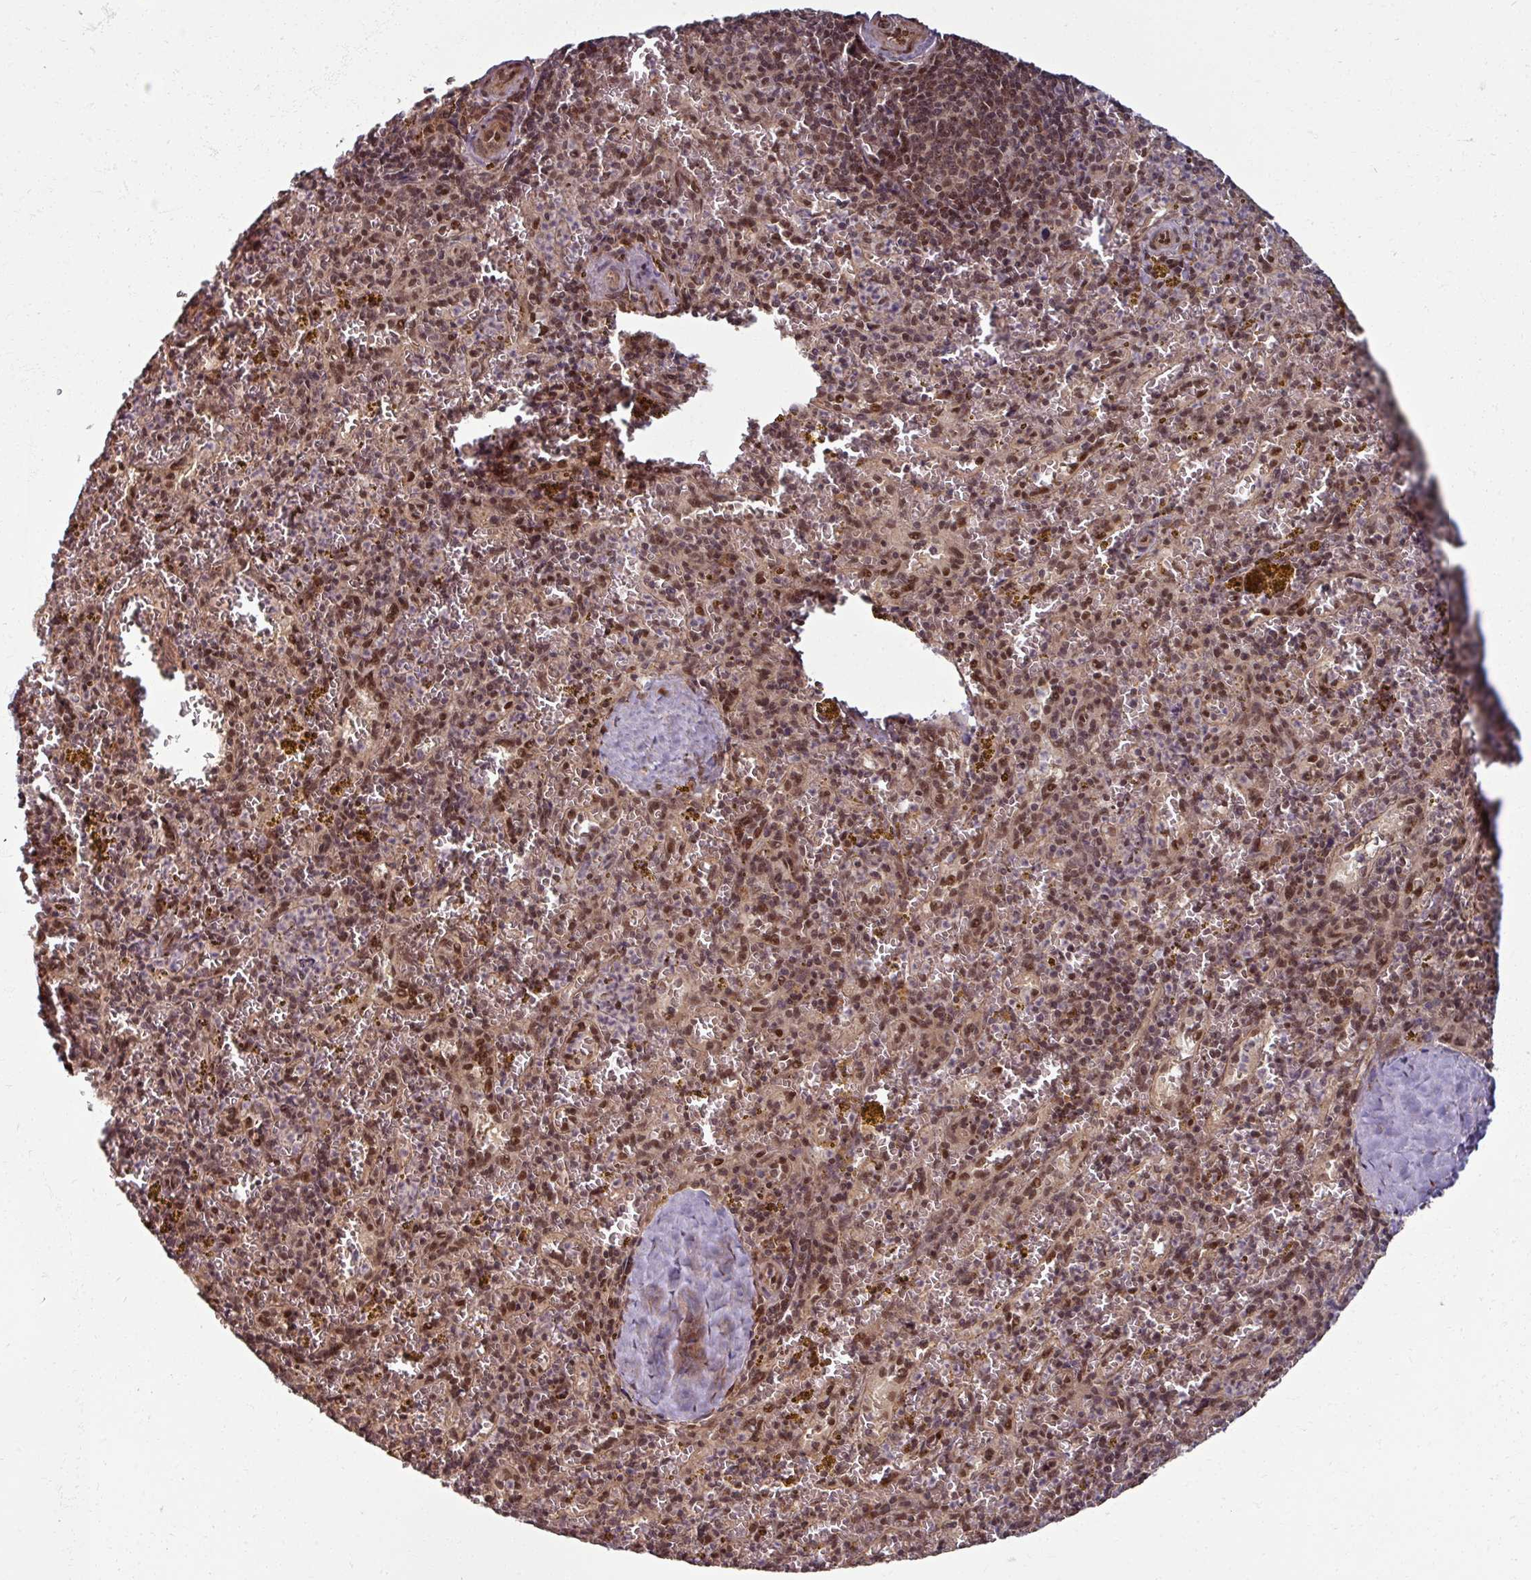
{"staining": {"intensity": "moderate", "quantity": "25%-75%", "location": "nuclear"}, "tissue": "spleen", "cell_type": "Cells in red pulp", "image_type": "normal", "snomed": [{"axis": "morphology", "description": "Normal tissue, NOS"}, {"axis": "topography", "description": "Spleen"}], "caption": "Immunohistochemical staining of normal spleen exhibits moderate nuclear protein expression in approximately 25%-75% of cells in red pulp.", "gene": "SWI5", "patient": {"sex": "male", "age": 57}}